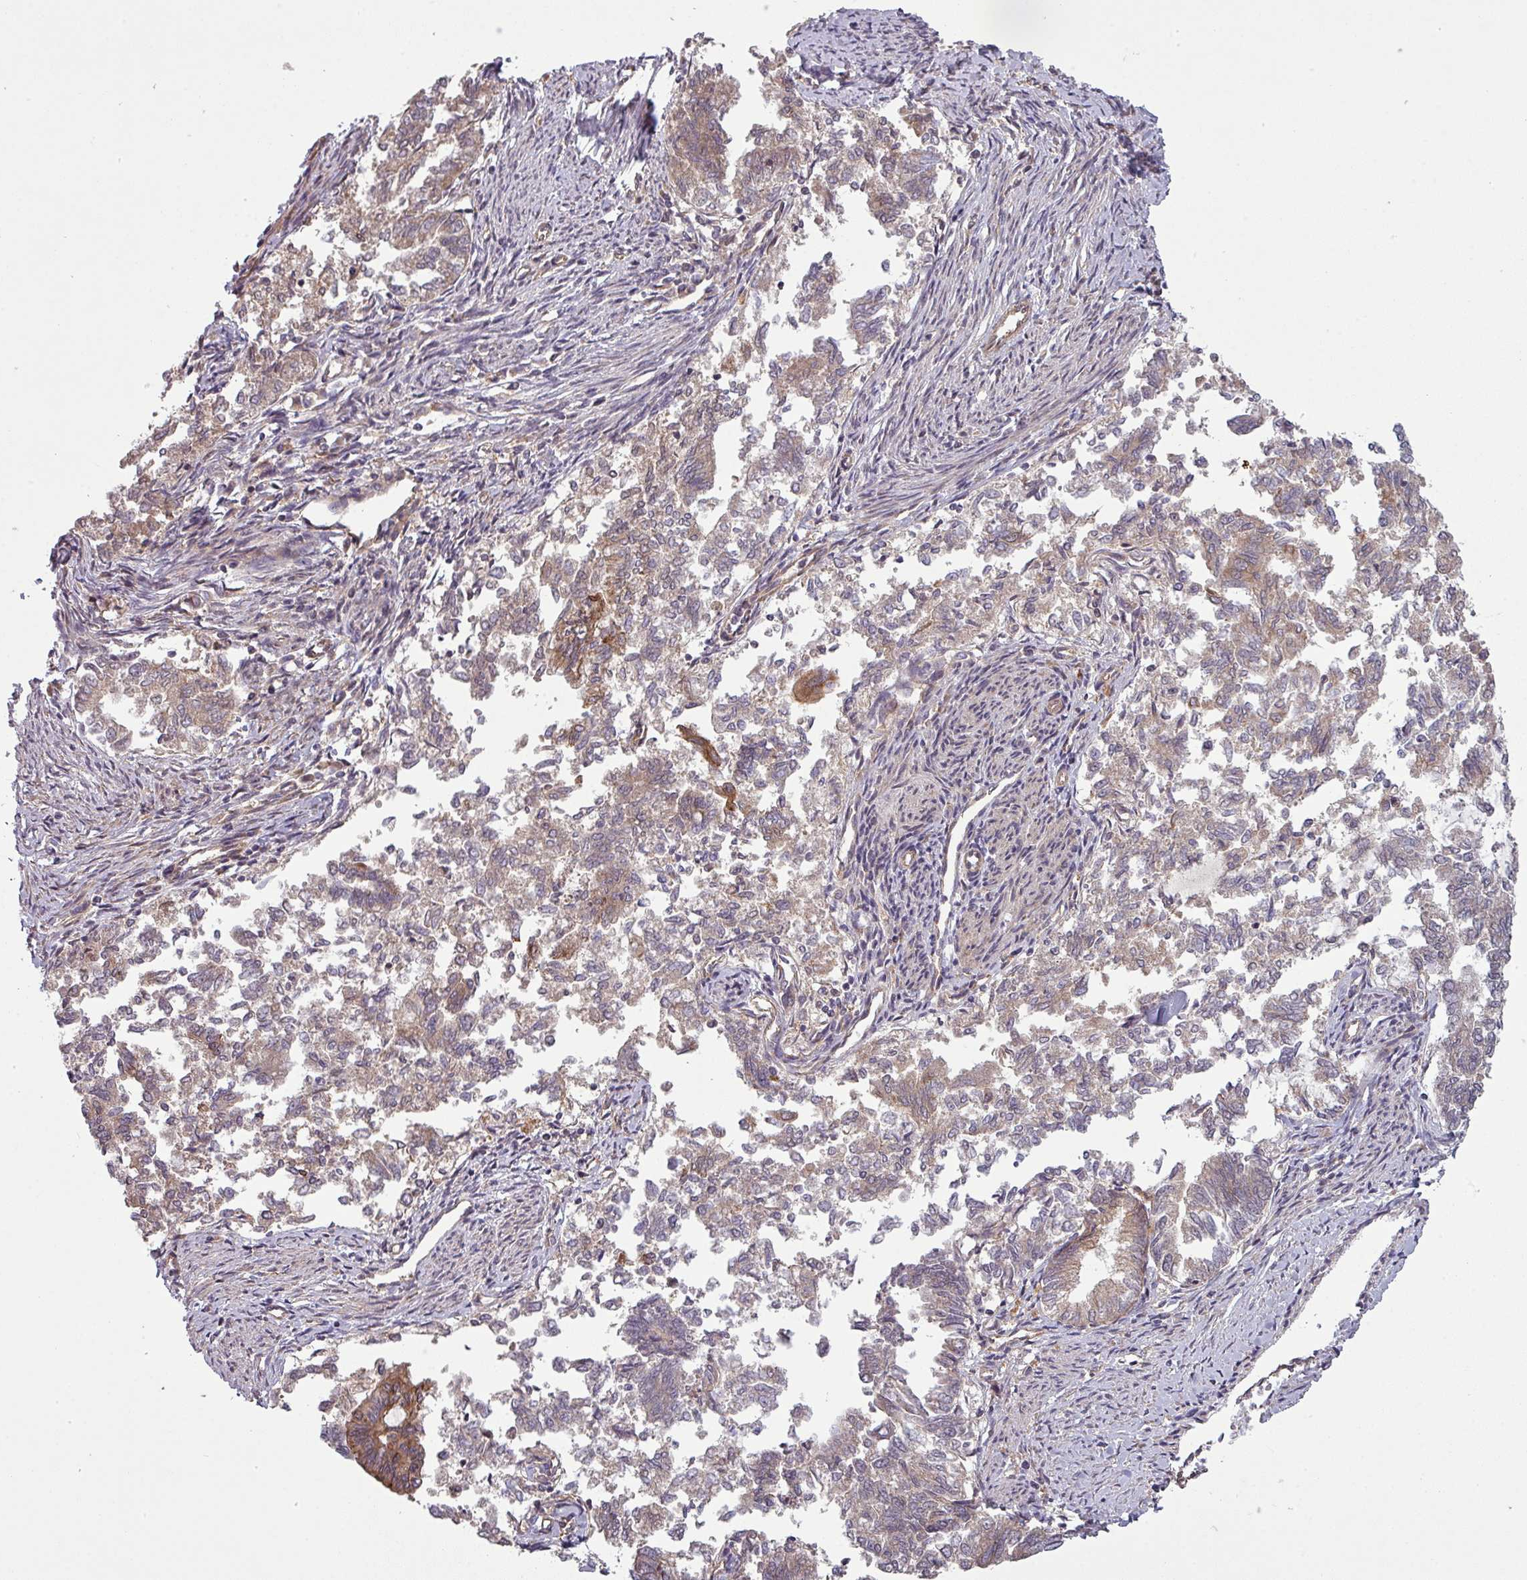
{"staining": {"intensity": "weak", "quantity": "<25%", "location": "cytoplasmic/membranous"}, "tissue": "endometrial cancer", "cell_type": "Tumor cells", "image_type": "cancer", "snomed": [{"axis": "morphology", "description": "Adenocarcinoma, NOS"}, {"axis": "topography", "description": "Endometrium"}], "caption": "Immunohistochemistry (IHC) micrograph of neoplastic tissue: adenocarcinoma (endometrial) stained with DAB (3,3'-diaminobenzidine) demonstrates no significant protein staining in tumor cells. (IHC, brightfield microscopy, high magnification).", "gene": "SNRNP25", "patient": {"sex": "female", "age": 79}}